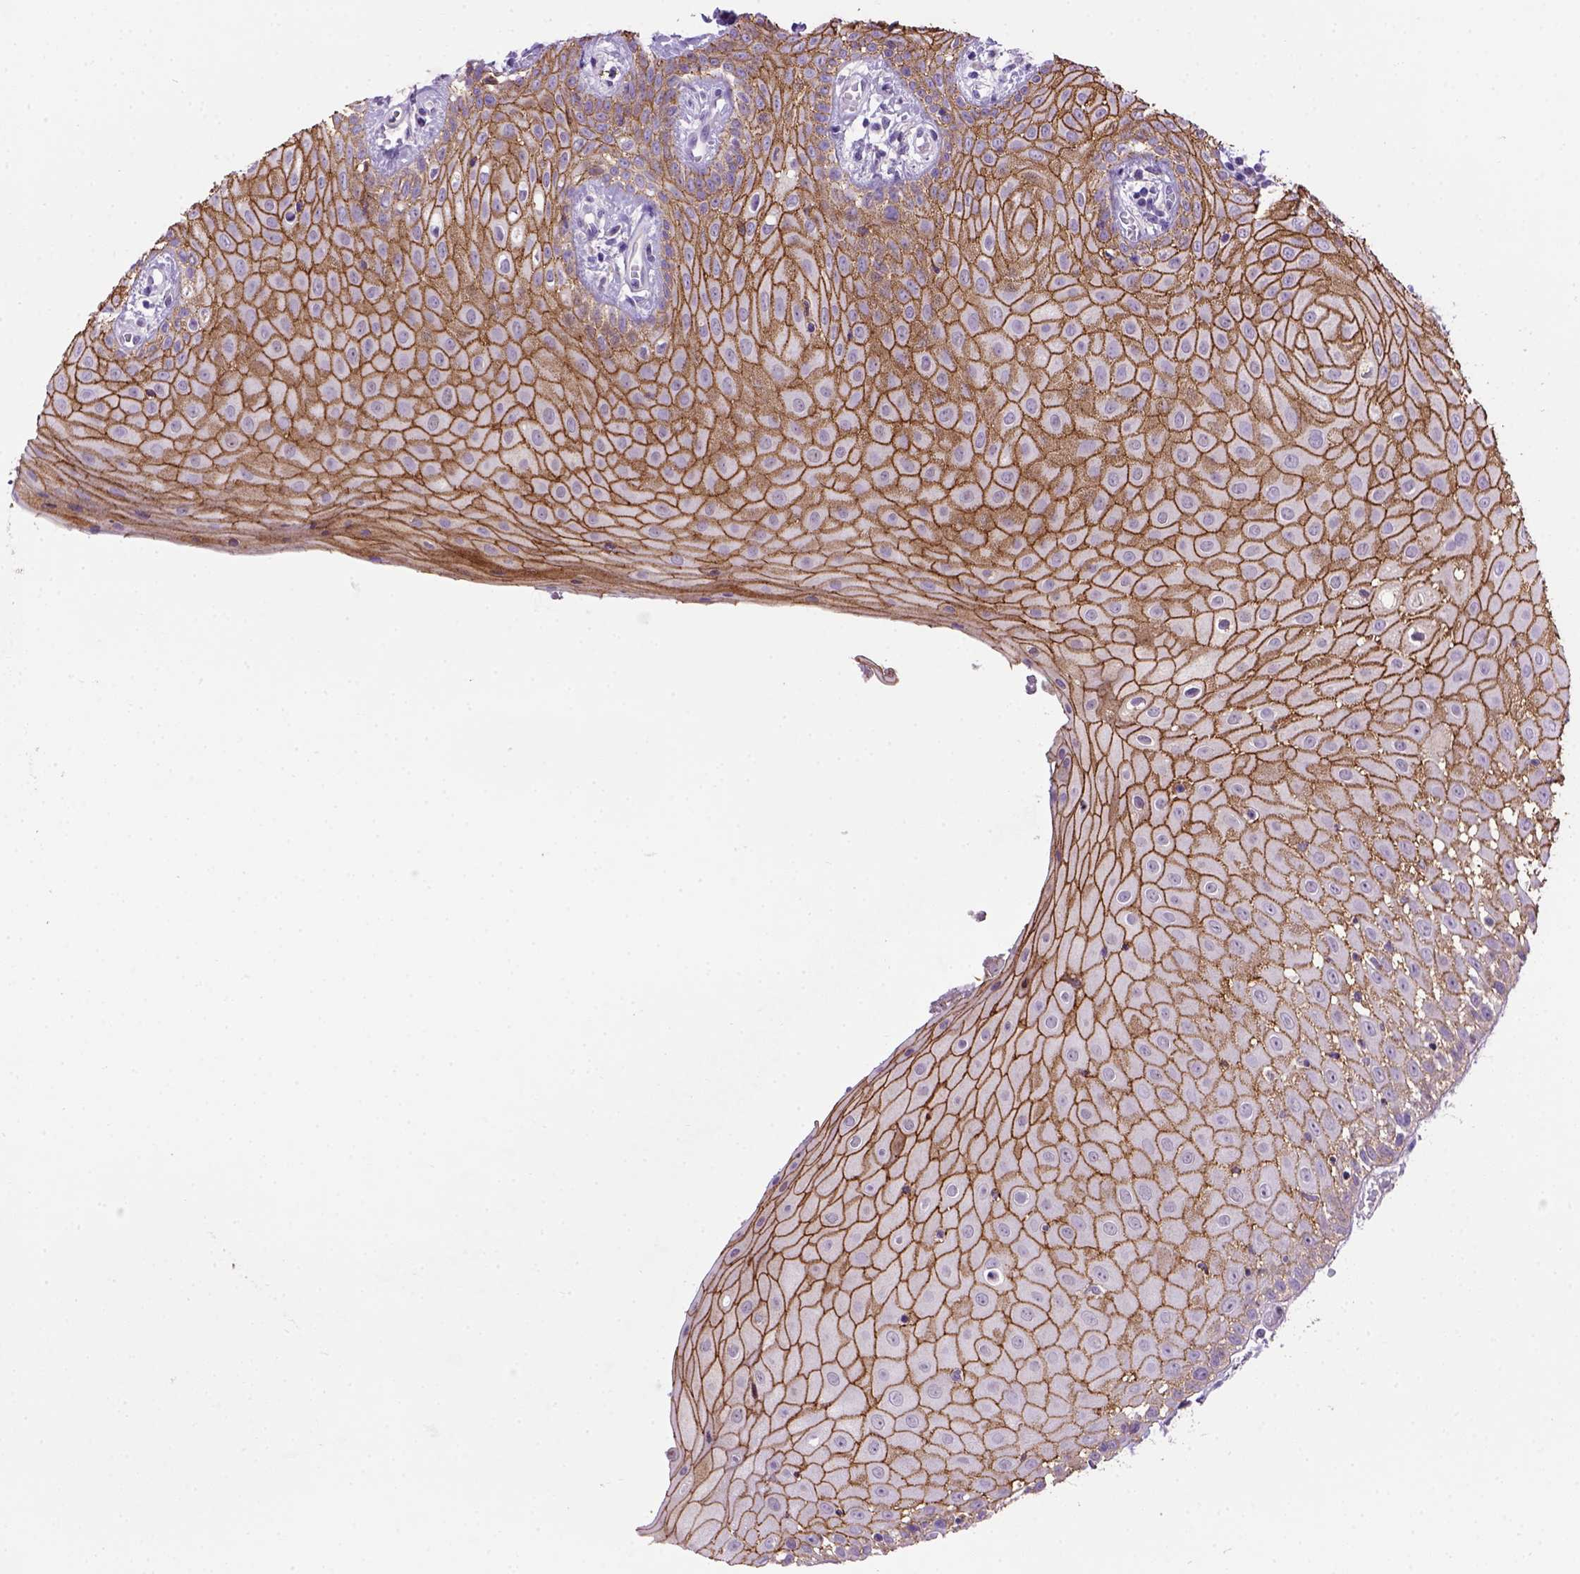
{"staining": {"intensity": "moderate", "quantity": ">75%", "location": "cytoplasmic/membranous"}, "tissue": "head and neck cancer", "cell_type": "Tumor cells", "image_type": "cancer", "snomed": [{"axis": "morphology", "description": "Normal tissue, NOS"}, {"axis": "morphology", "description": "Squamous cell carcinoma, NOS"}, {"axis": "topography", "description": "Oral tissue"}, {"axis": "topography", "description": "Salivary gland"}, {"axis": "topography", "description": "Head-Neck"}], "caption": "This is a micrograph of immunohistochemistry staining of head and neck cancer (squamous cell carcinoma), which shows moderate staining in the cytoplasmic/membranous of tumor cells.", "gene": "CDH1", "patient": {"sex": "female", "age": 62}}